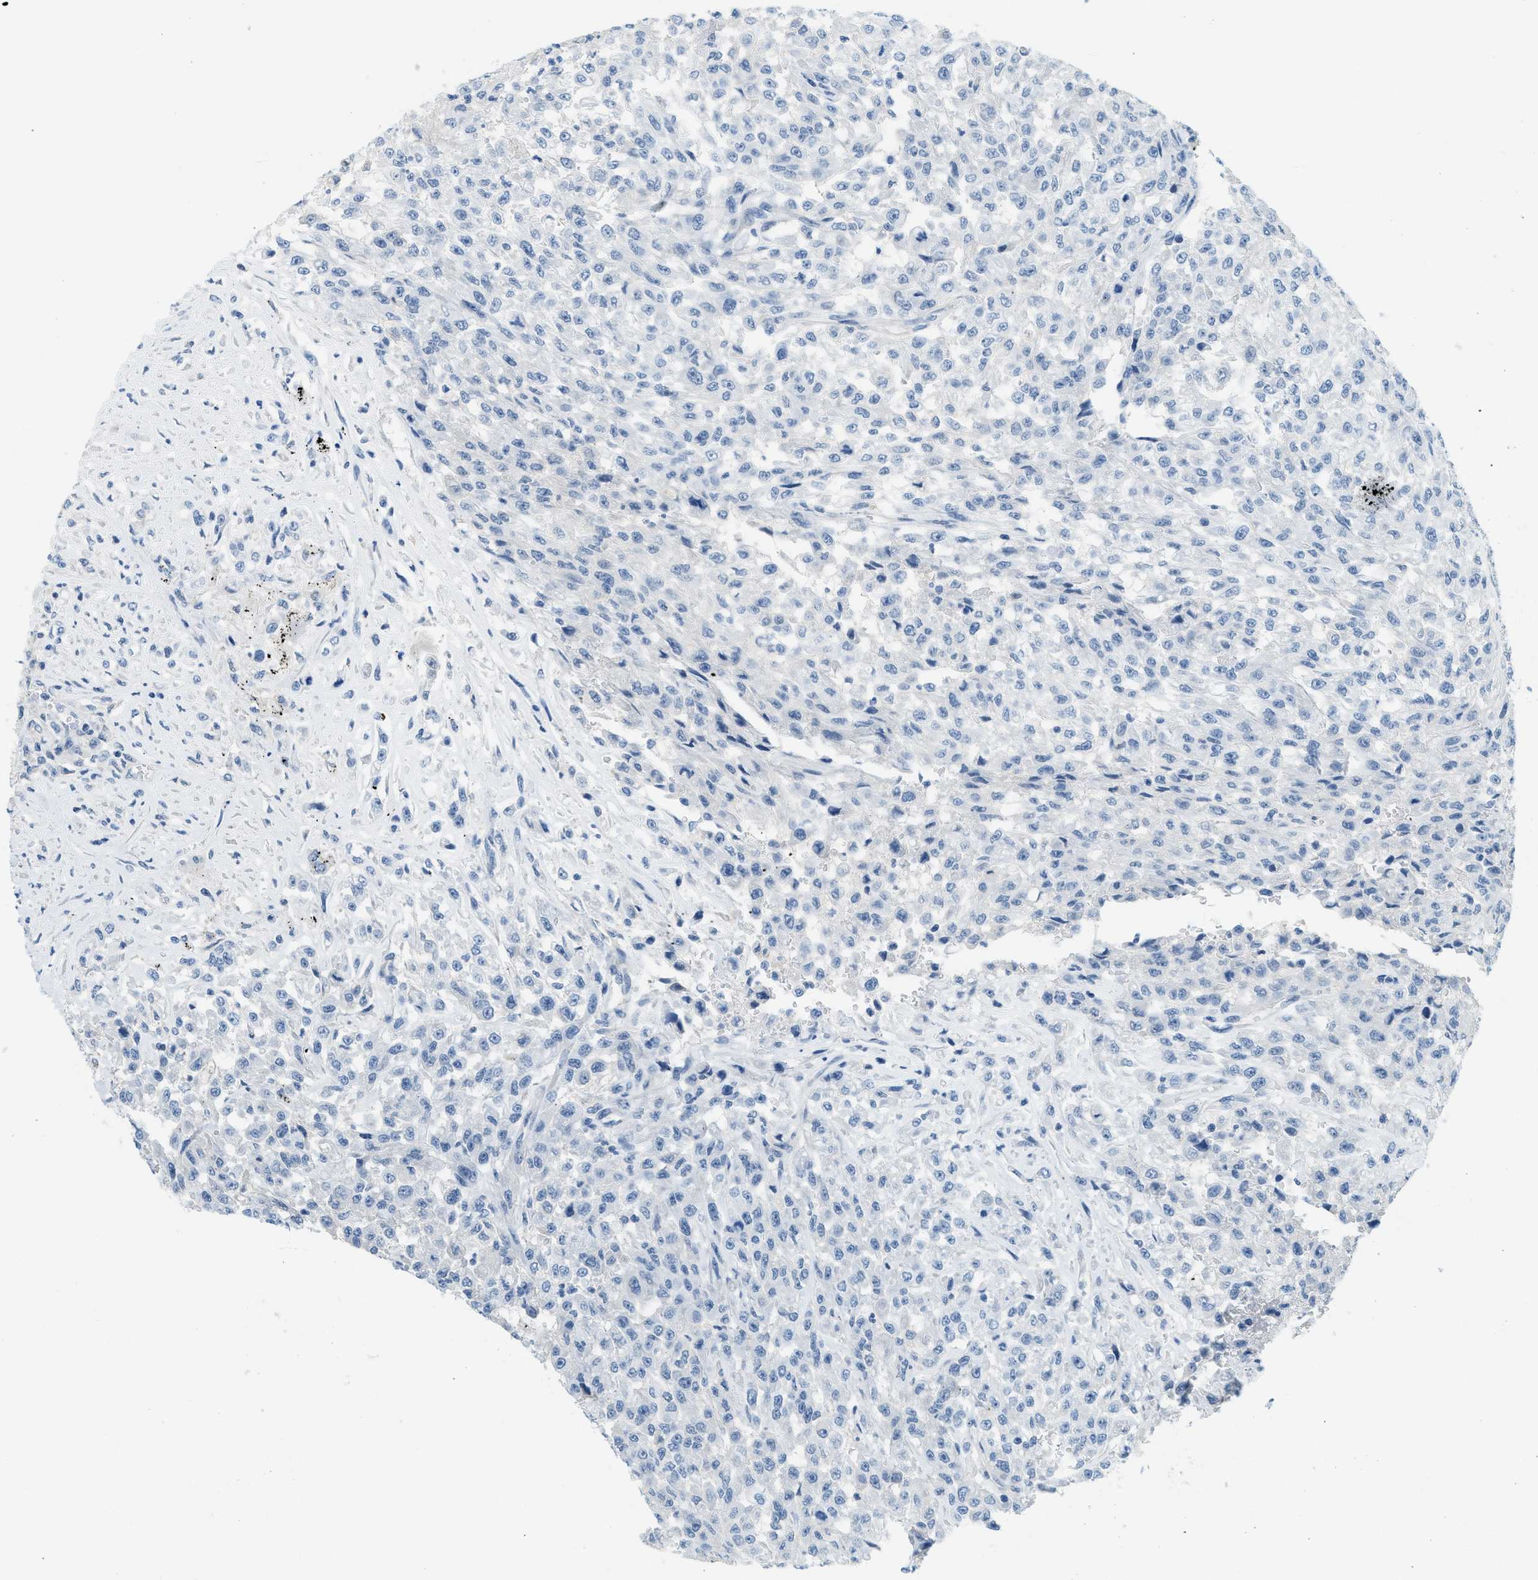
{"staining": {"intensity": "negative", "quantity": "none", "location": "none"}, "tissue": "urothelial cancer", "cell_type": "Tumor cells", "image_type": "cancer", "snomed": [{"axis": "morphology", "description": "Urothelial carcinoma, High grade"}, {"axis": "topography", "description": "Urinary bladder"}], "caption": "A high-resolution image shows IHC staining of high-grade urothelial carcinoma, which demonstrates no significant staining in tumor cells. (Immunohistochemistry, brightfield microscopy, high magnification).", "gene": "CYP4X1", "patient": {"sex": "male", "age": 46}}